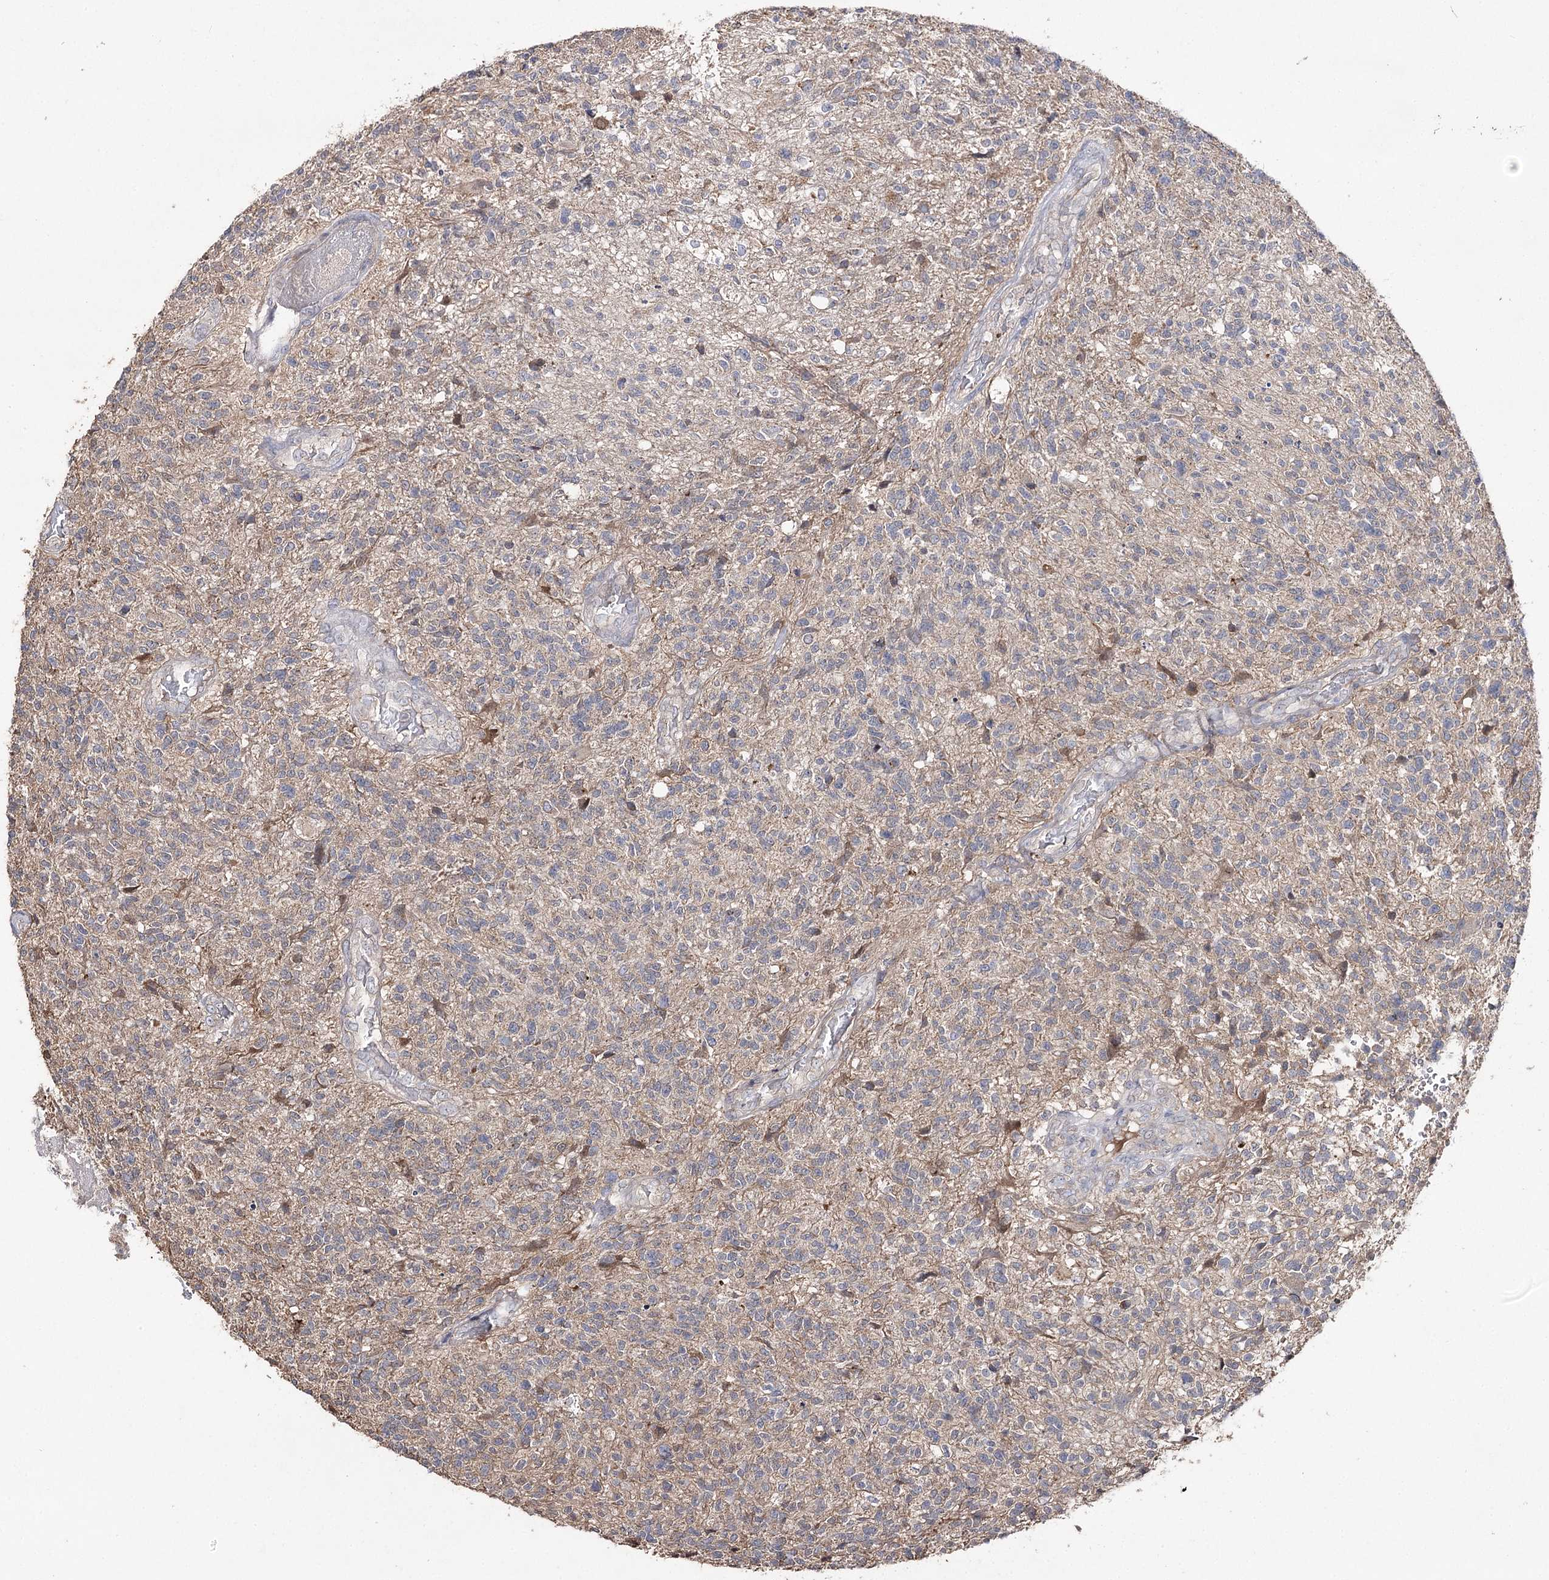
{"staining": {"intensity": "weak", "quantity": "25%-75%", "location": "cytoplasmic/membranous"}, "tissue": "glioma", "cell_type": "Tumor cells", "image_type": "cancer", "snomed": [{"axis": "morphology", "description": "Glioma, malignant, High grade"}, {"axis": "topography", "description": "Brain"}], "caption": "Immunohistochemical staining of malignant glioma (high-grade) shows low levels of weak cytoplasmic/membranous protein positivity in approximately 25%-75% of tumor cells.", "gene": "AURKC", "patient": {"sex": "male", "age": 56}}